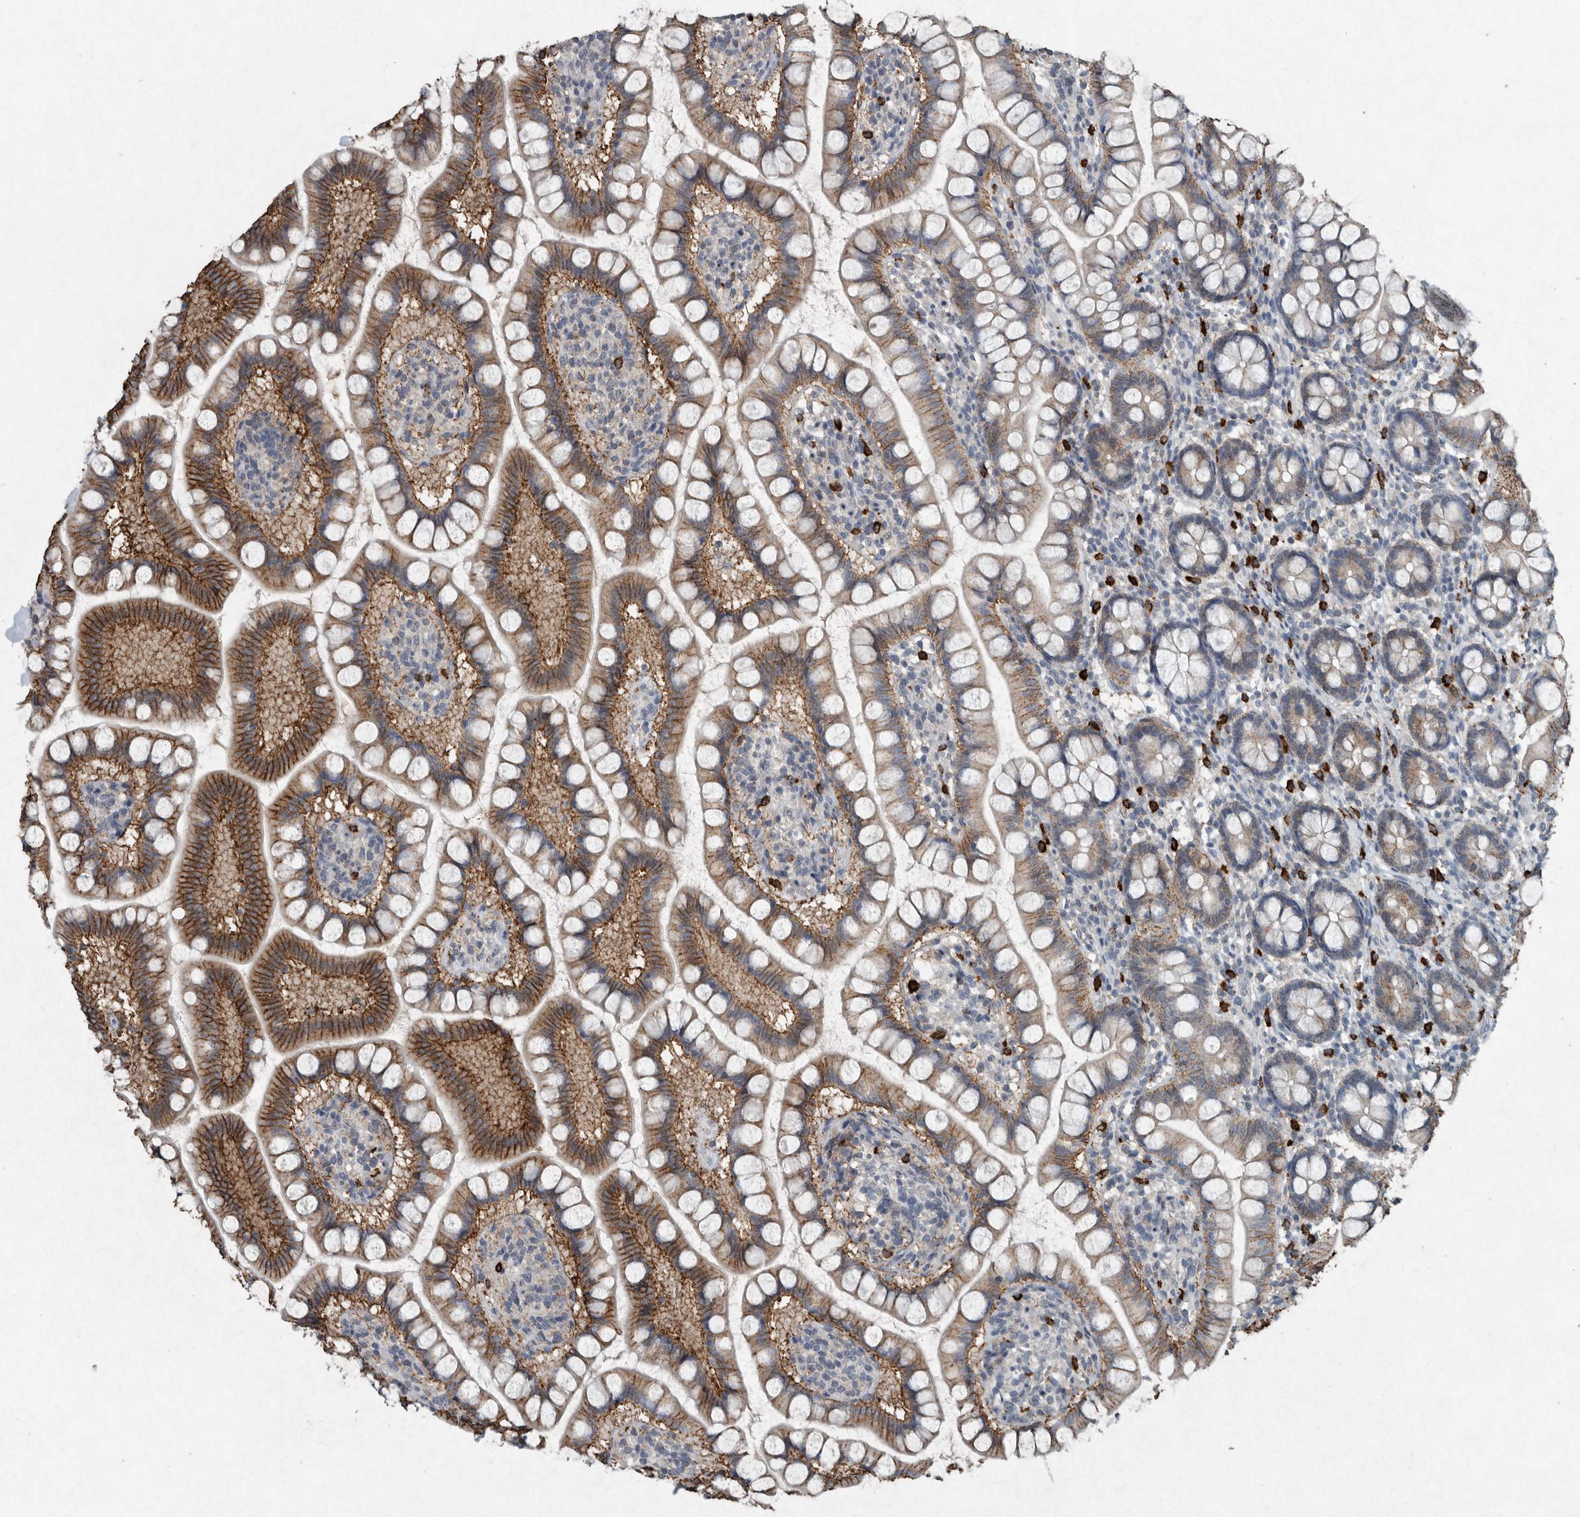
{"staining": {"intensity": "strong", "quantity": "25%-75%", "location": "cytoplasmic/membranous"}, "tissue": "small intestine", "cell_type": "Glandular cells", "image_type": "normal", "snomed": [{"axis": "morphology", "description": "Normal tissue, NOS"}, {"axis": "topography", "description": "Small intestine"}], "caption": "A micrograph showing strong cytoplasmic/membranous positivity in about 25%-75% of glandular cells in normal small intestine, as visualized by brown immunohistochemical staining.", "gene": "IL20", "patient": {"sex": "female", "age": 84}}